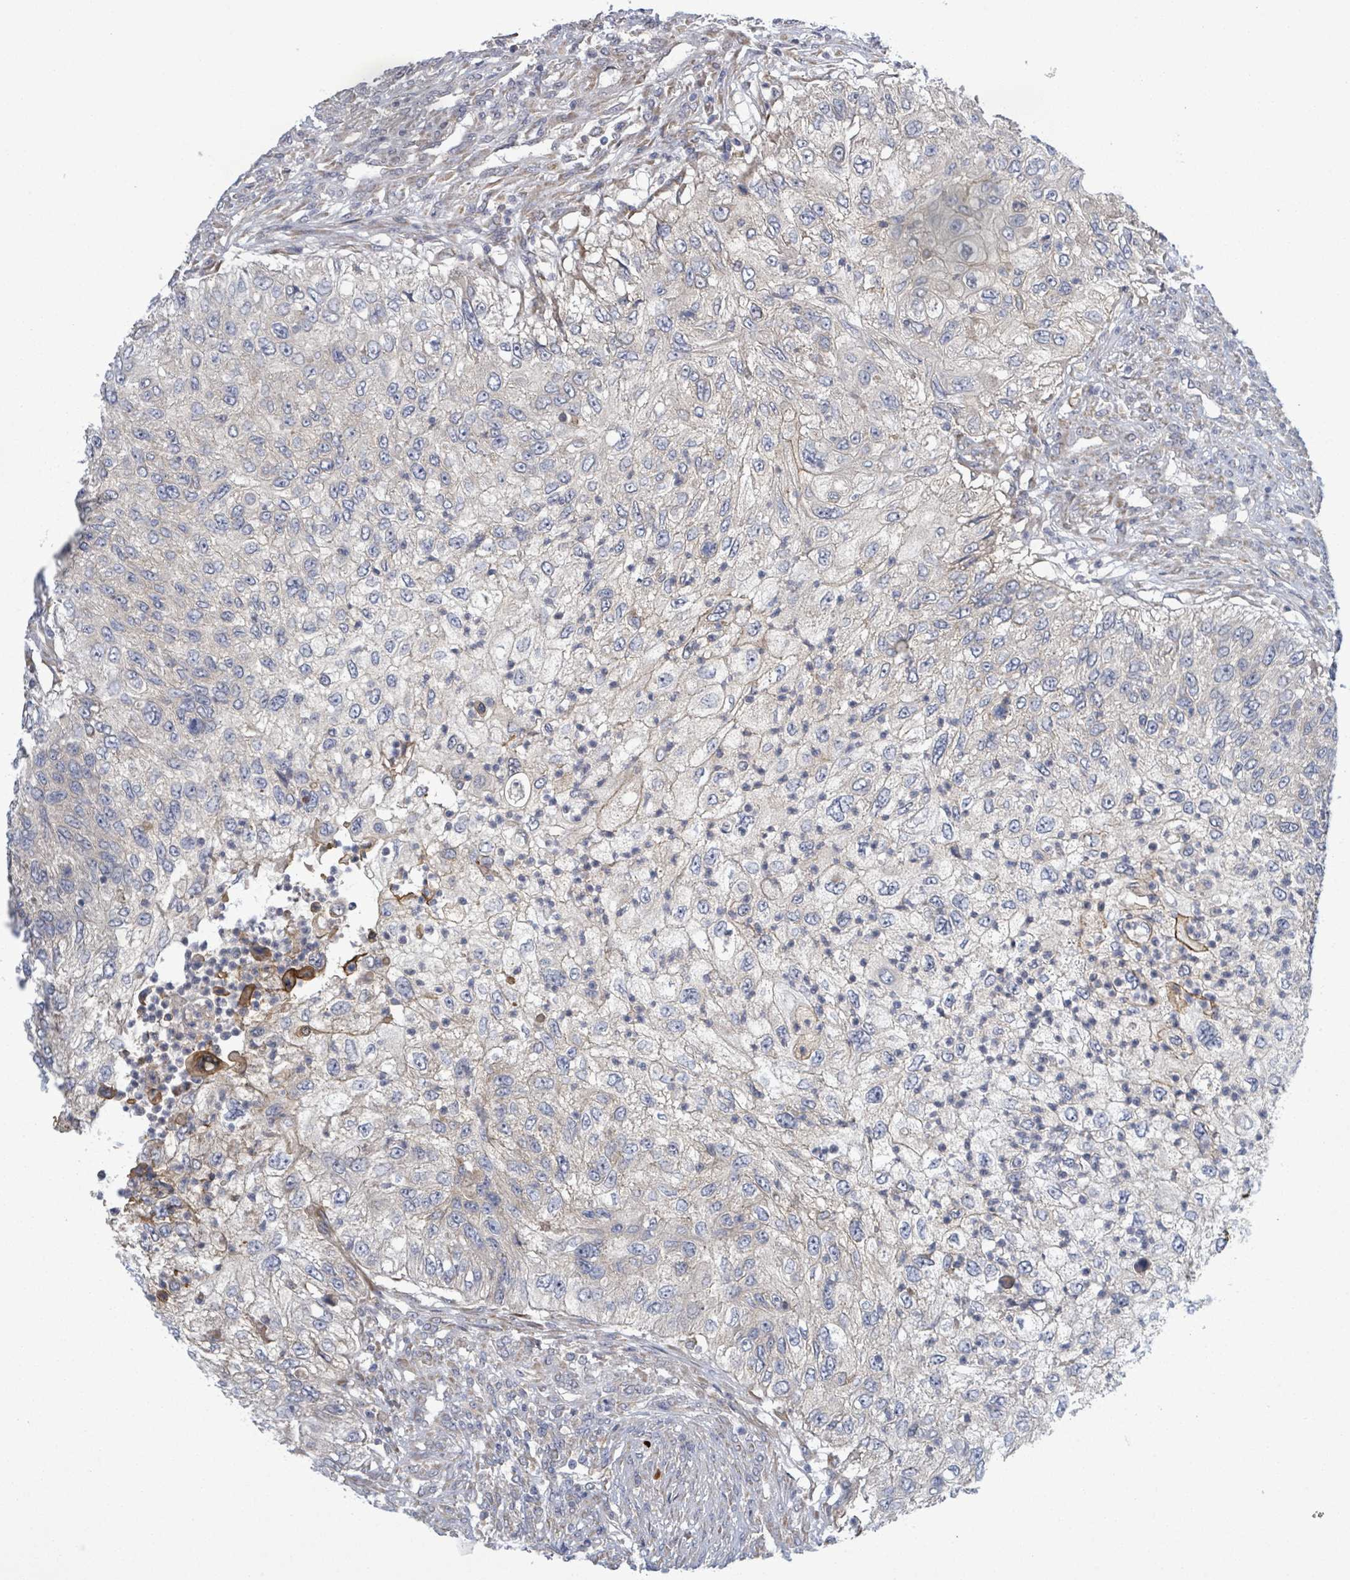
{"staining": {"intensity": "negative", "quantity": "none", "location": "none"}, "tissue": "urothelial cancer", "cell_type": "Tumor cells", "image_type": "cancer", "snomed": [{"axis": "morphology", "description": "Urothelial carcinoma, High grade"}, {"axis": "topography", "description": "Urinary bladder"}], "caption": "This is a photomicrograph of immunohistochemistry staining of urothelial cancer, which shows no staining in tumor cells.", "gene": "ATP13A1", "patient": {"sex": "female", "age": 60}}